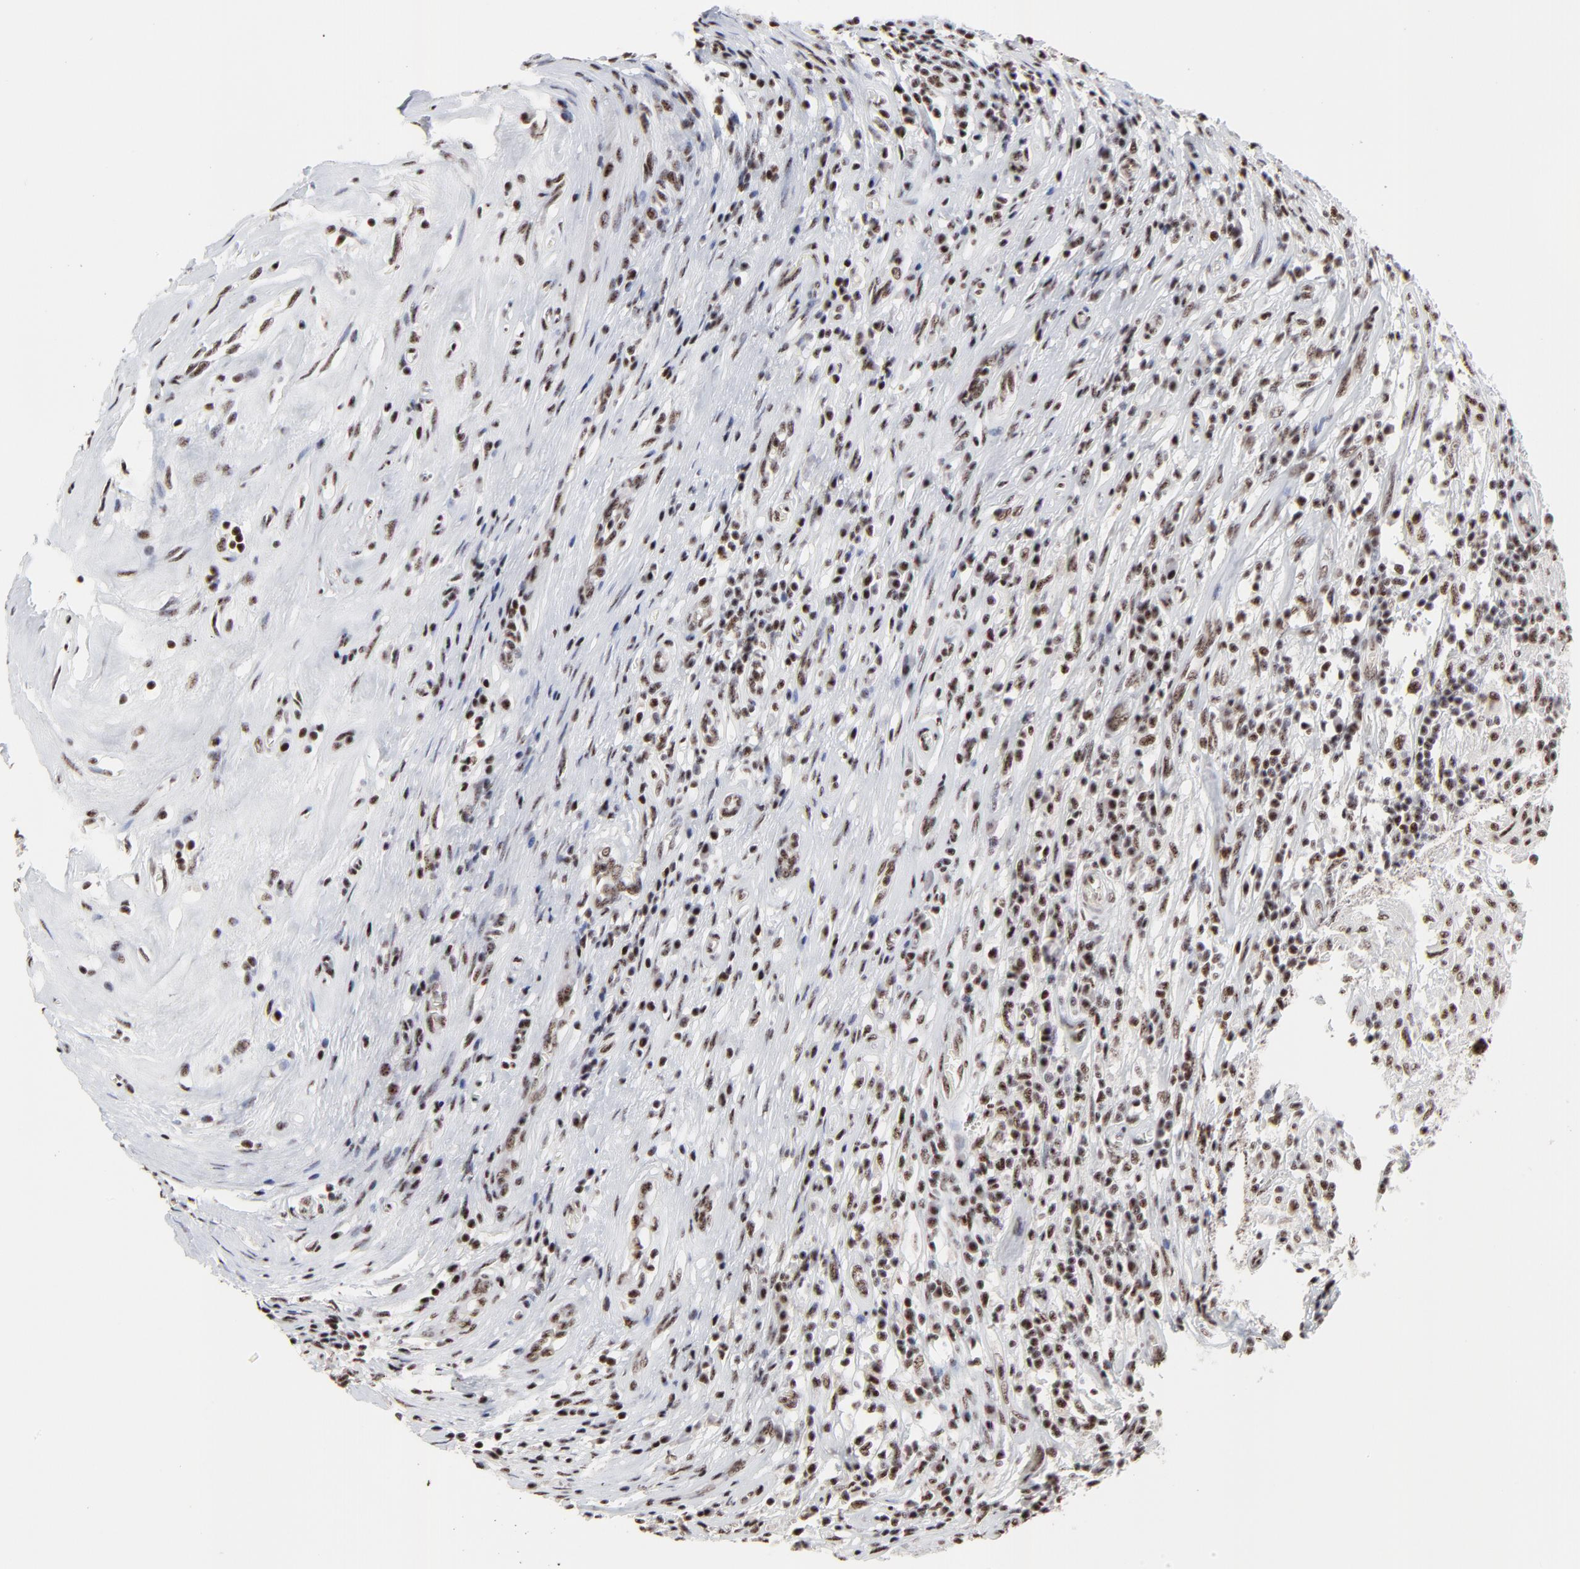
{"staining": {"intensity": "weak", "quantity": ">75%", "location": "nuclear"}, "tissue": "testis cancer", "cell_type": "Tumor cells", "image_type": "cancer", "snomed": [{"axis": "morphology", "description": "Seminoma, NOS"}, {"axis": "topography", "description": "Testis"}], "caption": "Human testis seminoma stained with a protein marker reveals weak staining in tumor cells.", "gene": "MBD4", "patient": {"sex": "male", "age": 34}}